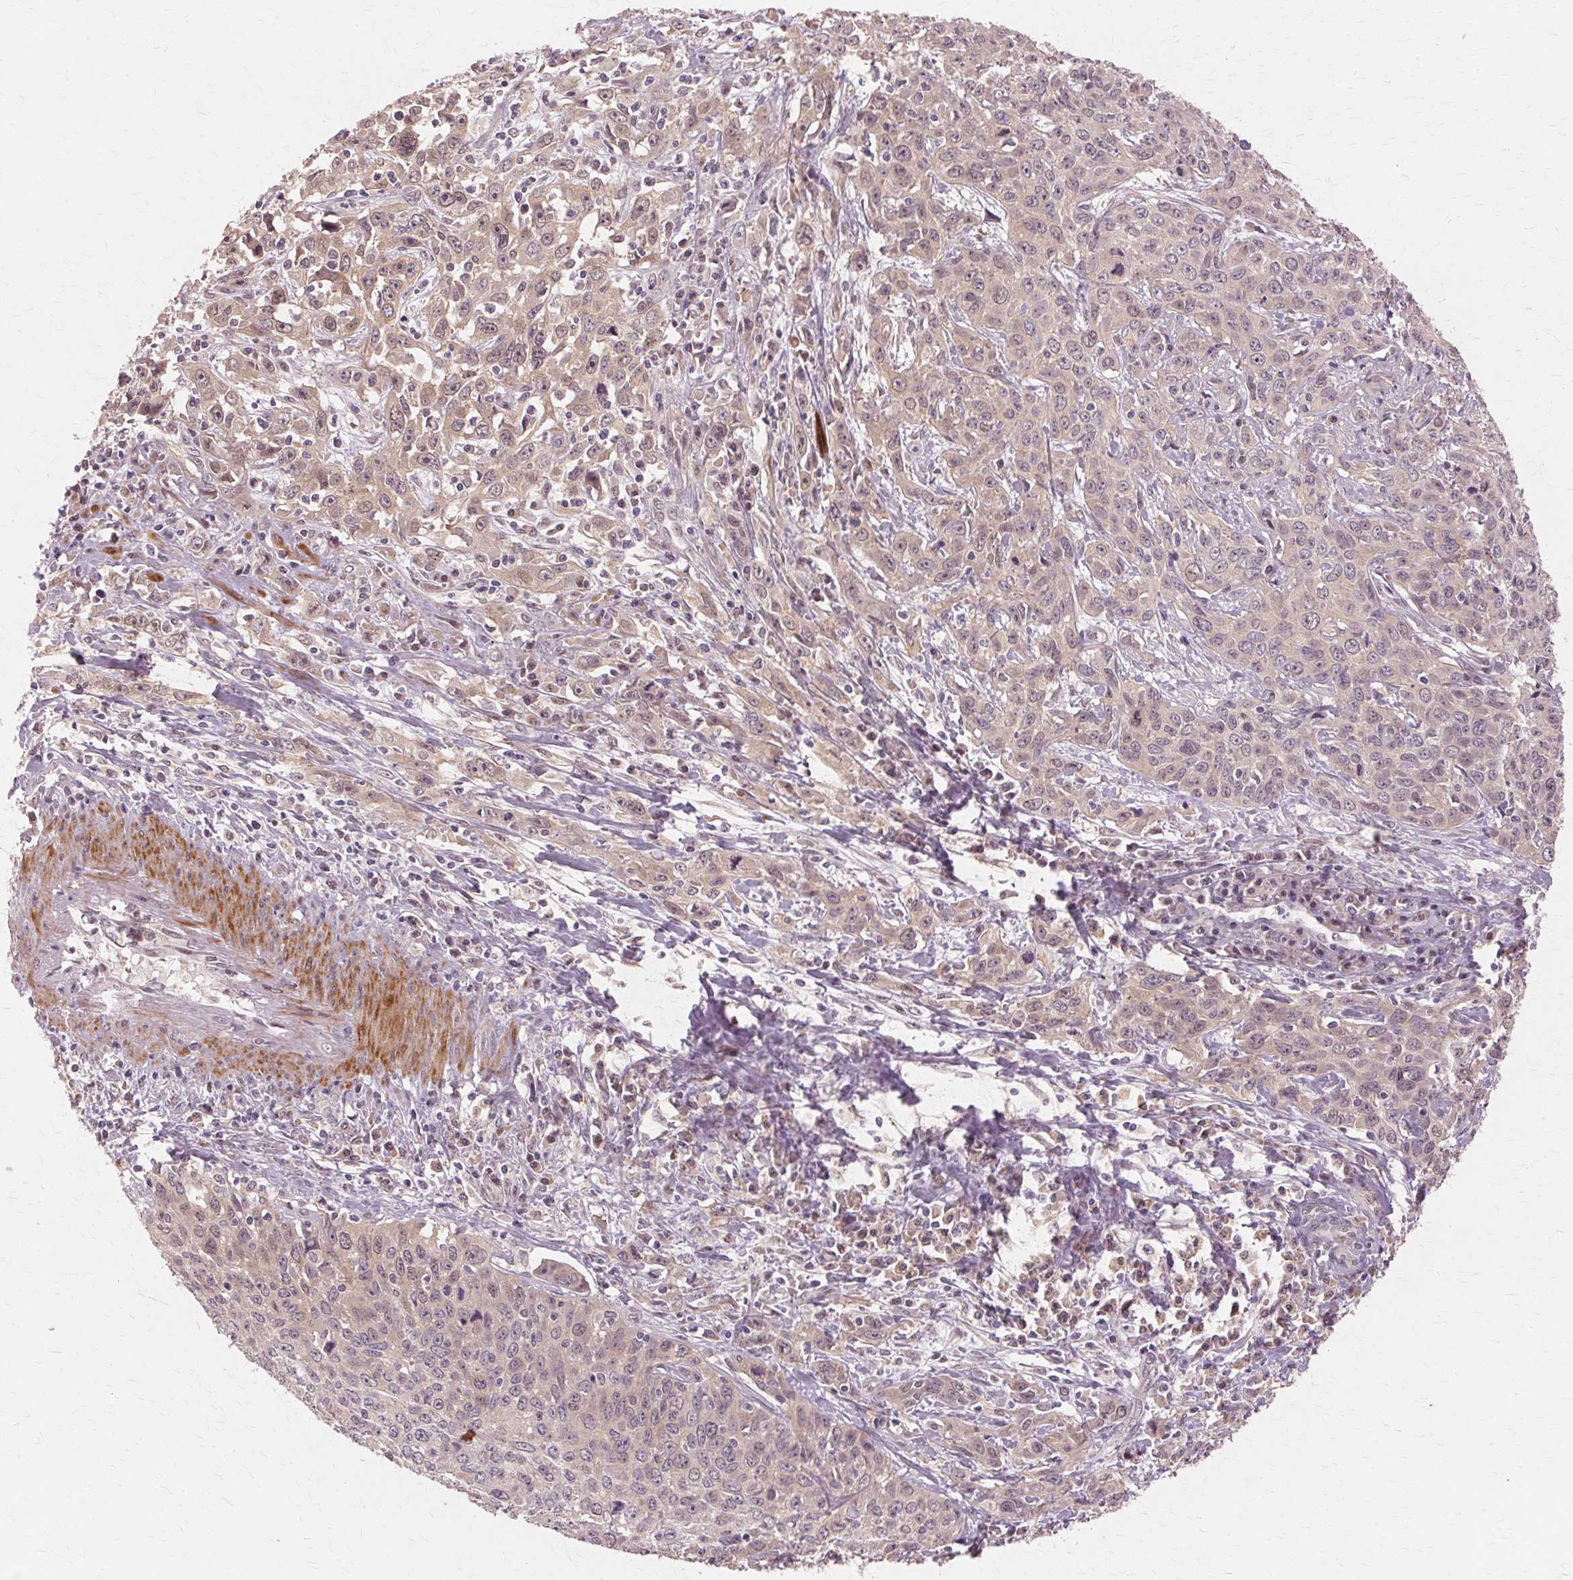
{"staining": {"intensity": "weak", "quantity": "25%-75%", "location": "cytoplasmic/membranous,nuclear"}, "tissue": "cervical cancer", "cell_type": "Tumor cells", "image_type": "cancer", "snomed": [{"axis": "morphology", "description": "Squamous cell carcinoma, NOS"}, {"axis": "topography", "description": "Cervix"}], "caption": "Tumor cells exhibit low levels of weak cytoplasmic/membranous and nuclear positivity in about 25%-75% of cells in cervical cancer. (Stains: DAB in brown, nuclei in blue, Microscopy: brightfield microscopy at high magnification).", "gene": "PRMT5", "patient": {"sex": "female", "age": 38}}